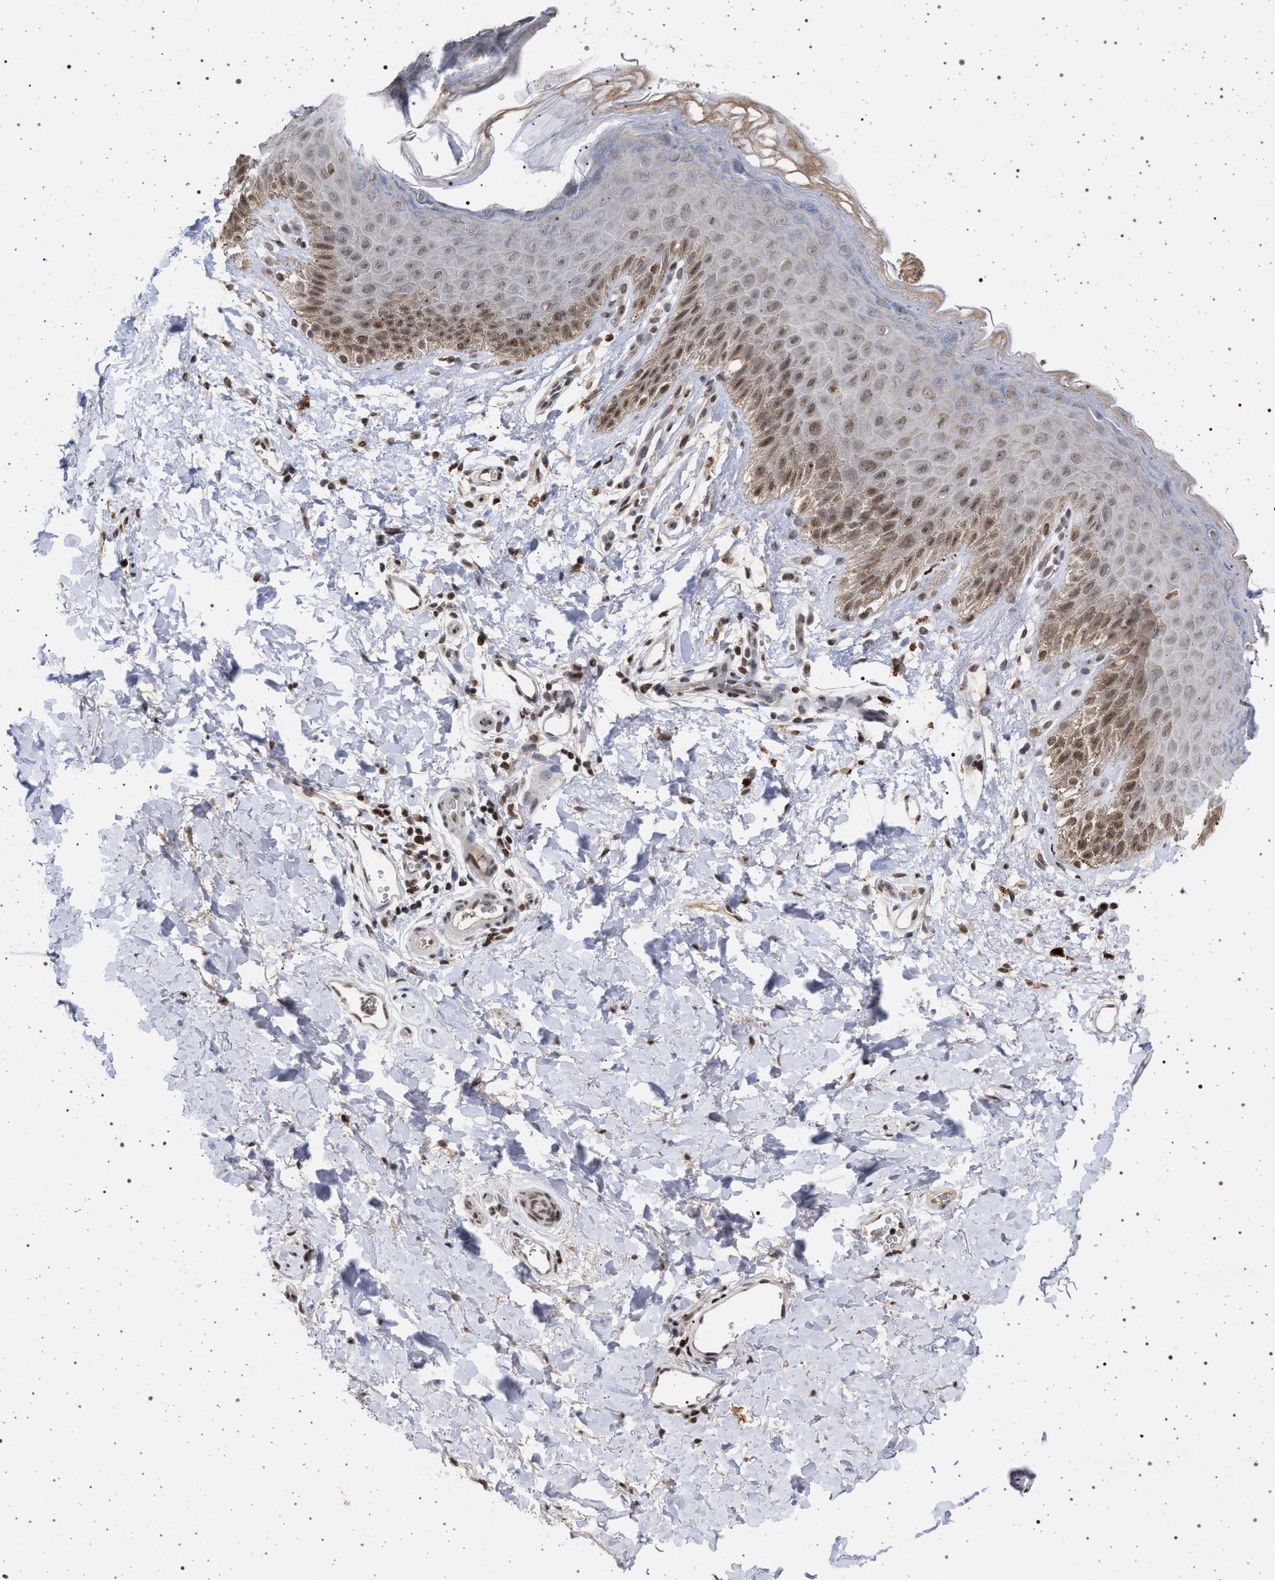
{"staining": {"intensity": "moderate", "quantity": "25%-75%", "location": "nuclear"}, "tissue": "skin", "cell_type": "Epidermal cells", "image_type": "normal", "snomed": [{"axis": "morphology", "description": "Normal tissue, NOS"}, {"axis": "topography", "description": "Anal"}], "caption": "DAB immunohistochemical staining of benign human skin demonstrates moderate nuclear protein expression in about 25%-75% of epidermal cells. The staining was performed using DAB (3,3'-diaminobenzidine), with brown indicating positive protein expression. Nuclei are stained blue with hematoxylin.", "gene": "PHF12", "patient": {"sex": "male", "age": 44}}